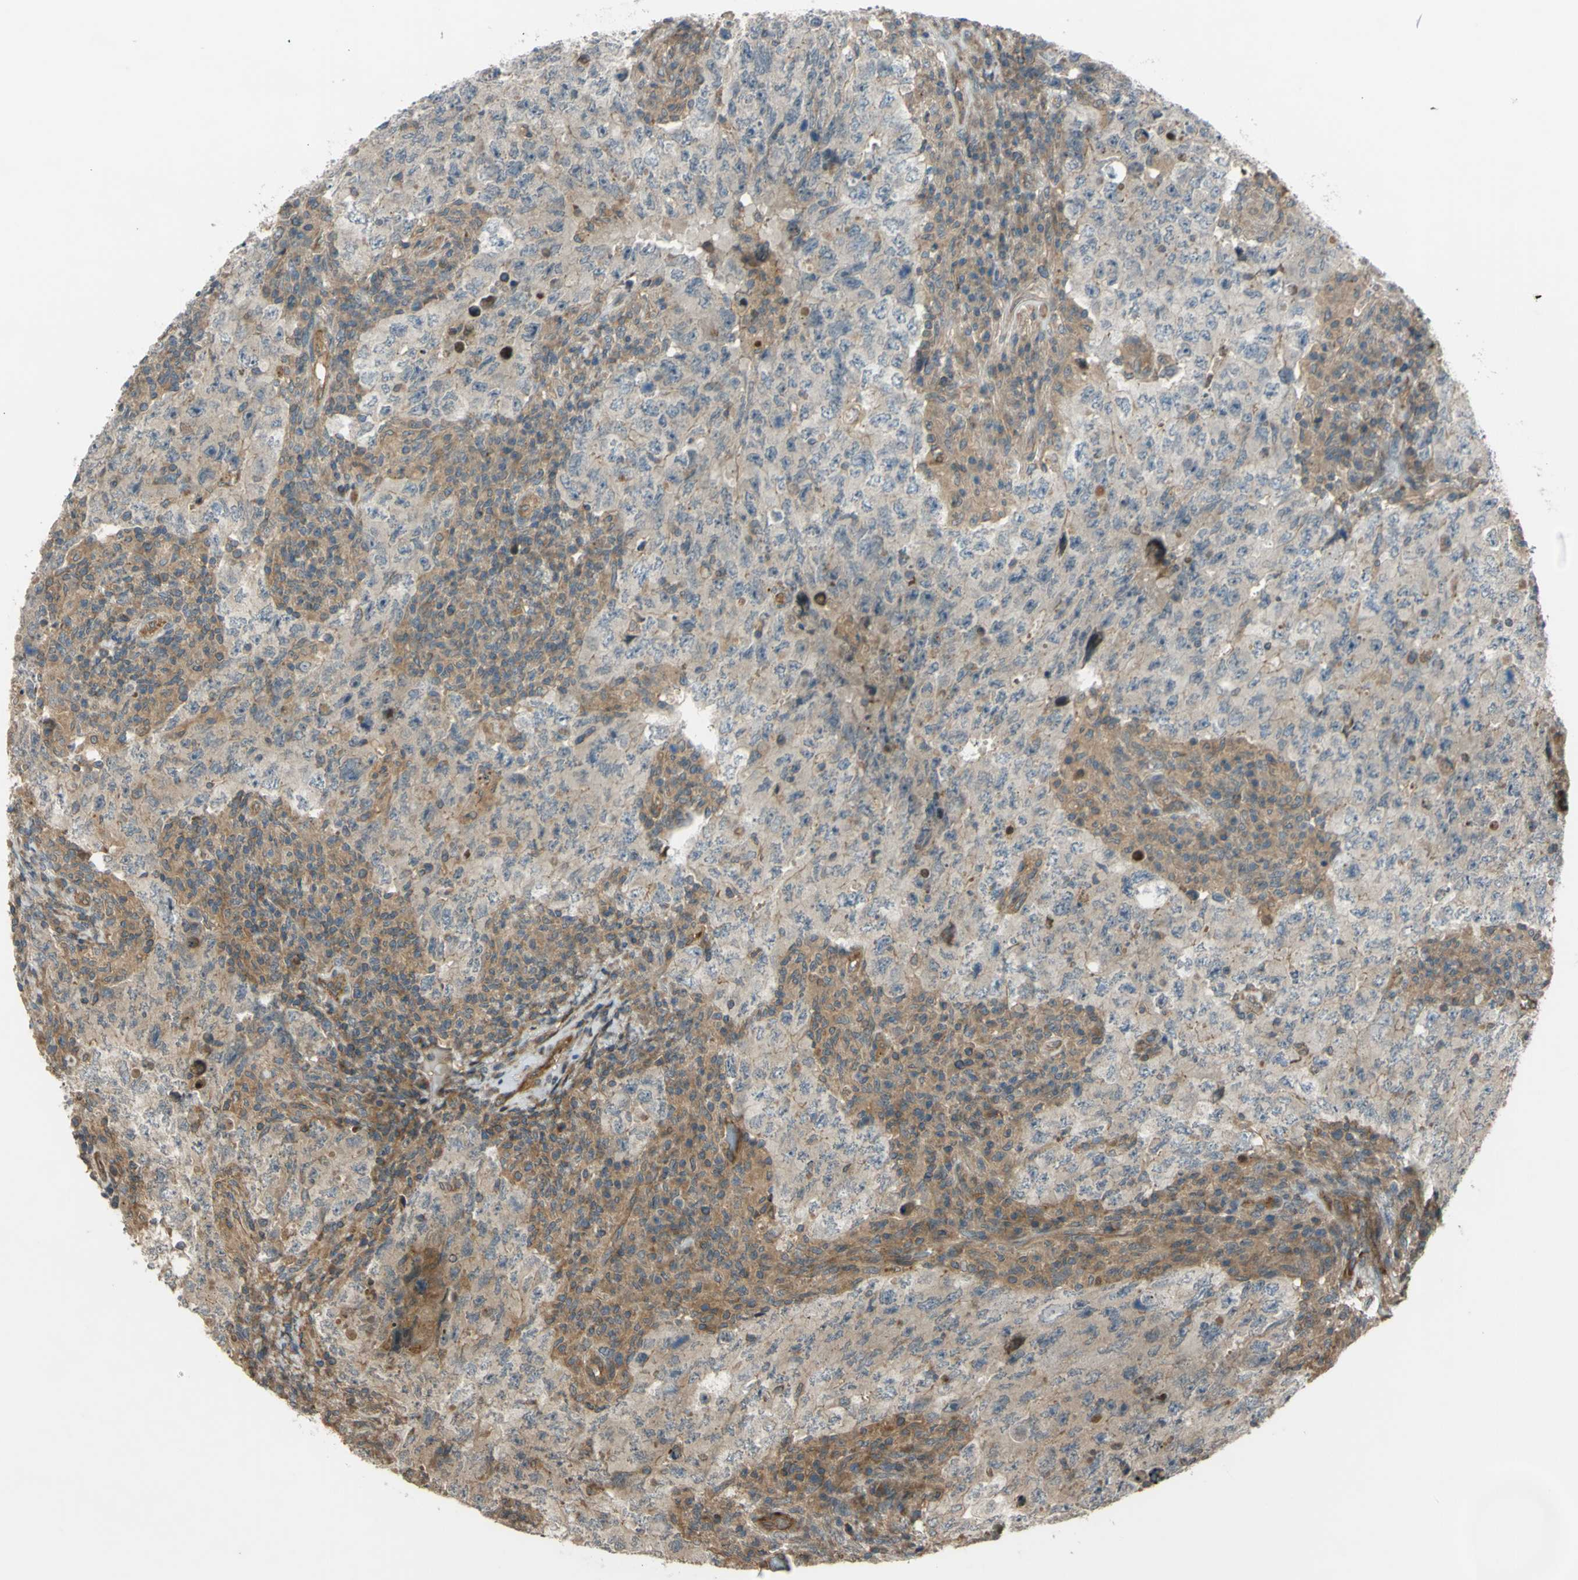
{"staining": {"intensity": "weak", "quantity": ">75%", "location": "cytoplasmic/membranous"}, "tissue": "testis cancer", "cell_type": "Tumor cells", "image_type": "cancer", "snomed": [{"axis": "morphology", "description": "Carcinoma, Embryonal, NOS"}, {"axis": "topography", "description": "Testis"}], "caption": "Embryonal carcinoma (testis) stained with a protein marker exhibits weak staining in tumor cells.", "gene": "FLII", "patient": {"sex": "male", "age": 26}}